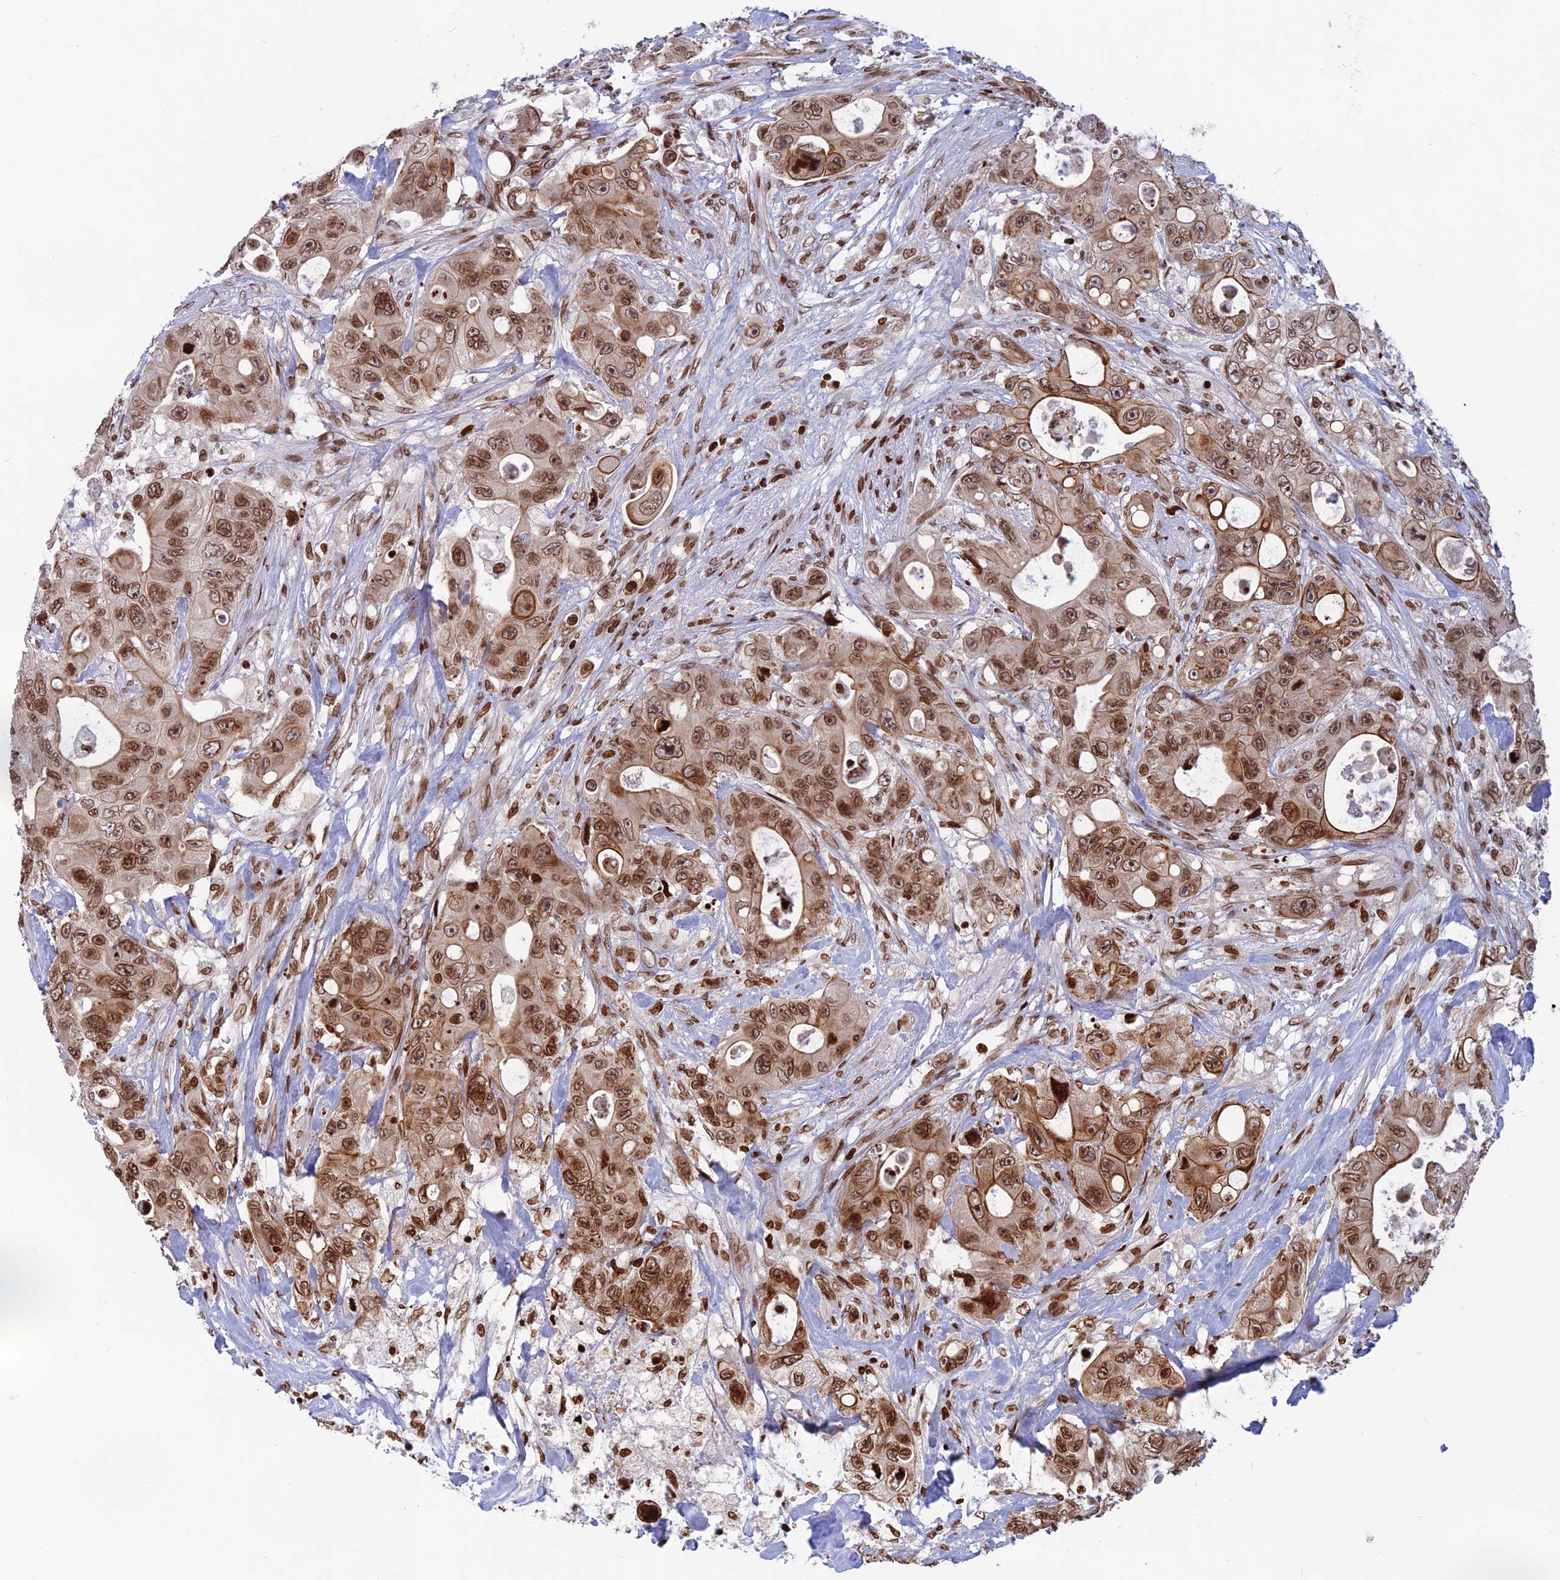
{"staining": {"intensity": "moderate", "quantity": ">75%", "location": "nuclear"}, "tissue": "colorectal cancer", "cell_type": "Tumor cells", "image_type": "cancer", "snomed": [{"axis": "morphology", "description": "Adenocarcinoma, NOS"}, {"axis": "topography", "description": "Colon"}], "caption": "A micrograph showing moderate nuclear positivity in about >75% of tumor cells in colorectal adenocarcinoma, as visualized by brown immunohistochemical staining.", "gene": "TET2", "patient": {"sex": "female", "age": 46}}